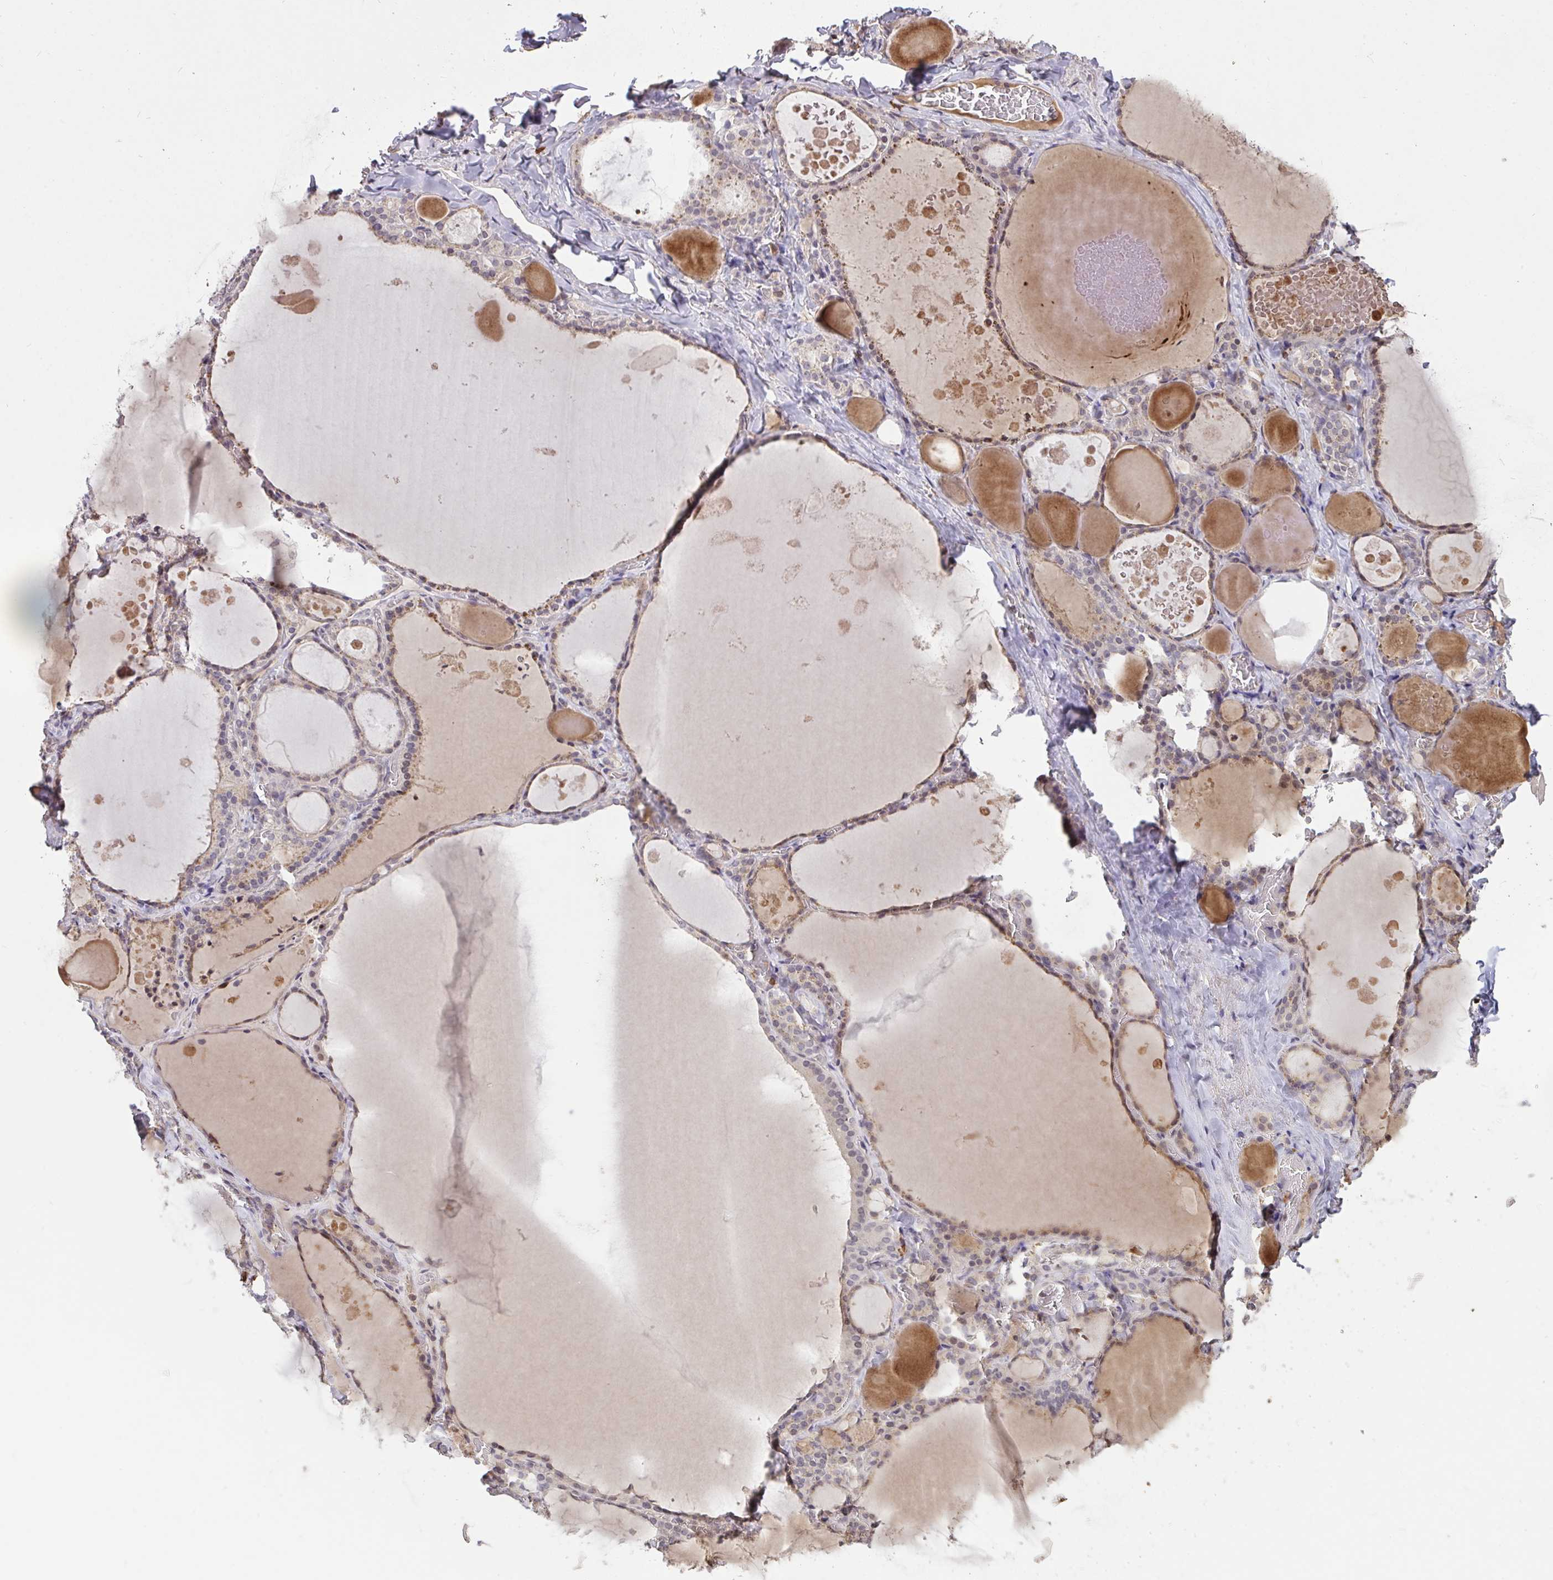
{"staining": {"intensity": "weak", "quantity": "25%-75%", "location": "cytoplasmic/membranous,nuclear"}, "tissue": "thyroid gland", "cell_type": "Glandular cells", "image_type": "normal", "snomed": [{"axis": "morphology", "description": "Normal tissue, NOS"}, {"axis": "topography", "description": "Thyroid gland"}], "caption": "The histopathology image displays immunohistochemical staining of normal thyroid gland. There is weak cytoplasmic/membranous,nuclear expression is seen in about 25%-75% of glandular cells. Nuclei are stained in blue.", "gene": "FCER1A", "patient": {"sex": "male", "age": 56}}